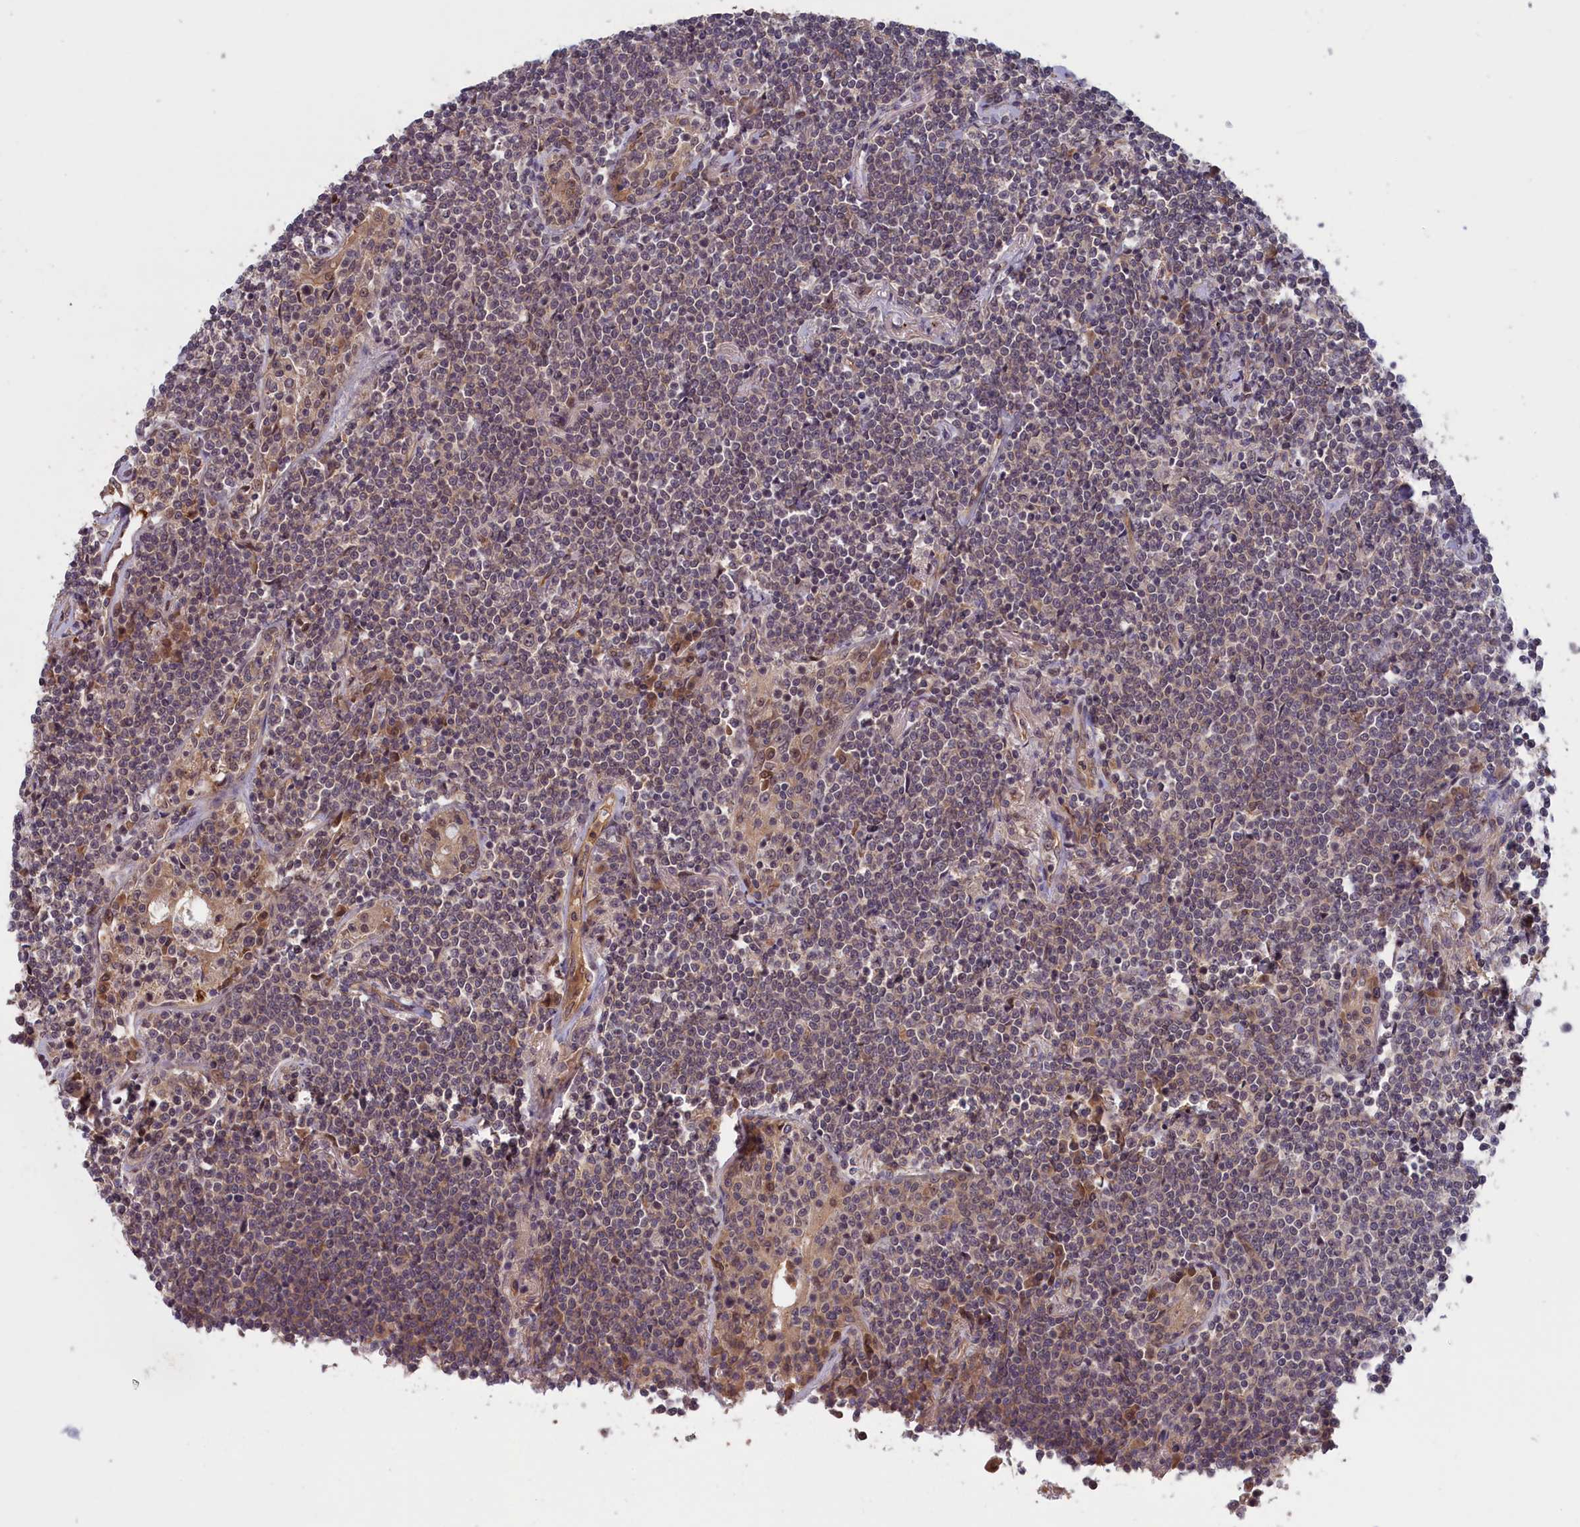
{"staining": {"intensity": "weak", "quantity": "<25%", "location": "cytoplasmic/membranous,nuclear"}, "tissue": "lymphoma", "cell_type": "Tumor cells", "image_type": "cancer", "snomed": [{"axis": "morphology", "description": "Malignant lymphoma, non-Hodgkin's type, Low grade"}, {"axis": "topography", "description": "Lung"}], "caption": "The IHC photomicrograph has no significant expression in tumor cells of malignant lymphoma, non-Hodgkin's type (low-grade) tissue.", "gene": "PLP2", "patient": {"sex": "female", "age": 71}}